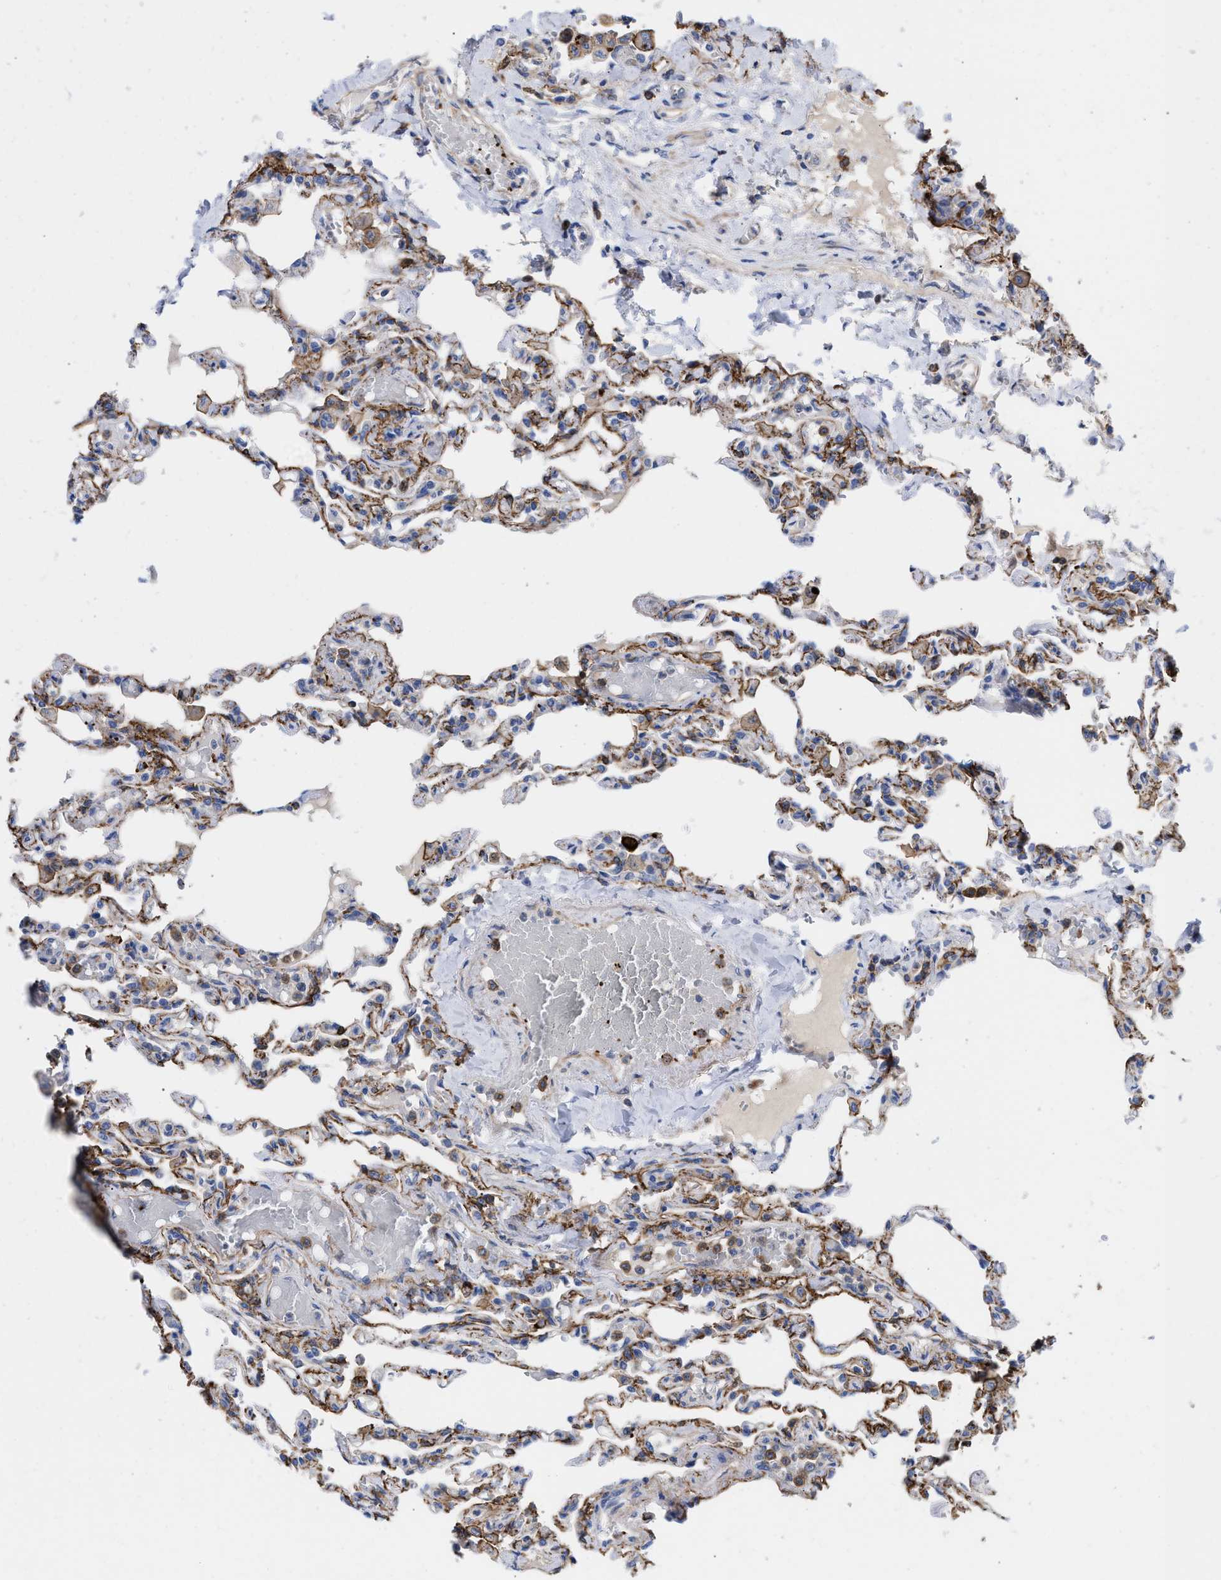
{"staining": {"intensity": "negative", "quantity": "none", "location": "none"}, "tissue": "lung", "cell_type": "Alveolar cells", "image_type": "normal", "snomed": [{"axis": "morphology", "description": "Normal tissue, NOS"}, {"axis": "topography", "description": "Lung"}], "caption": "Immunohistochemical staining of benign lung reveals no significant expression in alveolar cells.", "gene": "HS3ST5", "patient": {"sex": "male", "age": 21}}